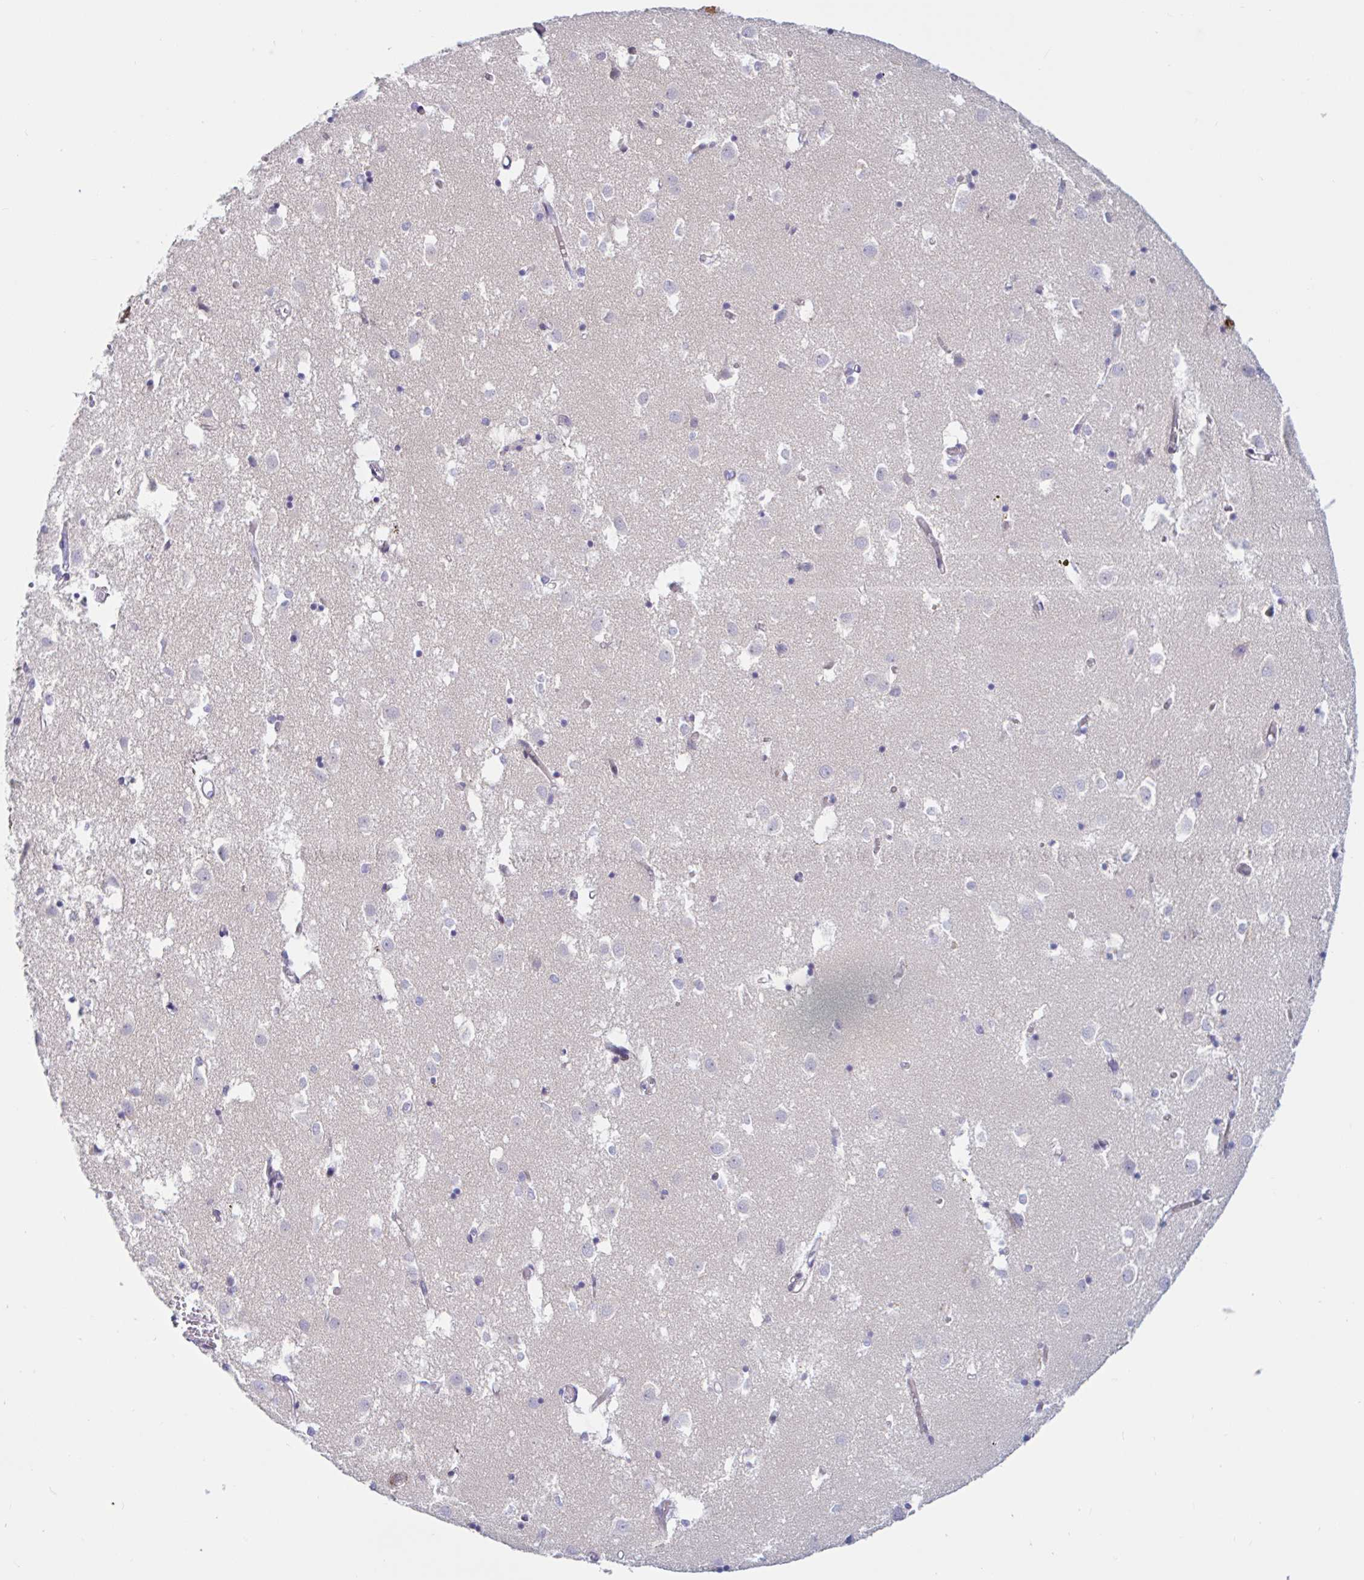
{"staining": {"intensity": "negative", "quantity": "none", "location": "none"}, "tissue": "caudate", "cell_type": "Glial cells", "image_type": "normal", "snomed": [{"axis": "morphology", "description": "Normal tissue, NOS"}, {"axis": "topography", "description": "Lateral ventricle wall"}], "caption": "Protein analysis of benign caudate exhibits no significant expression in glial cells.", "gene": "ENSG00000271254", "patient": {"sex": "male", "age": 70}}